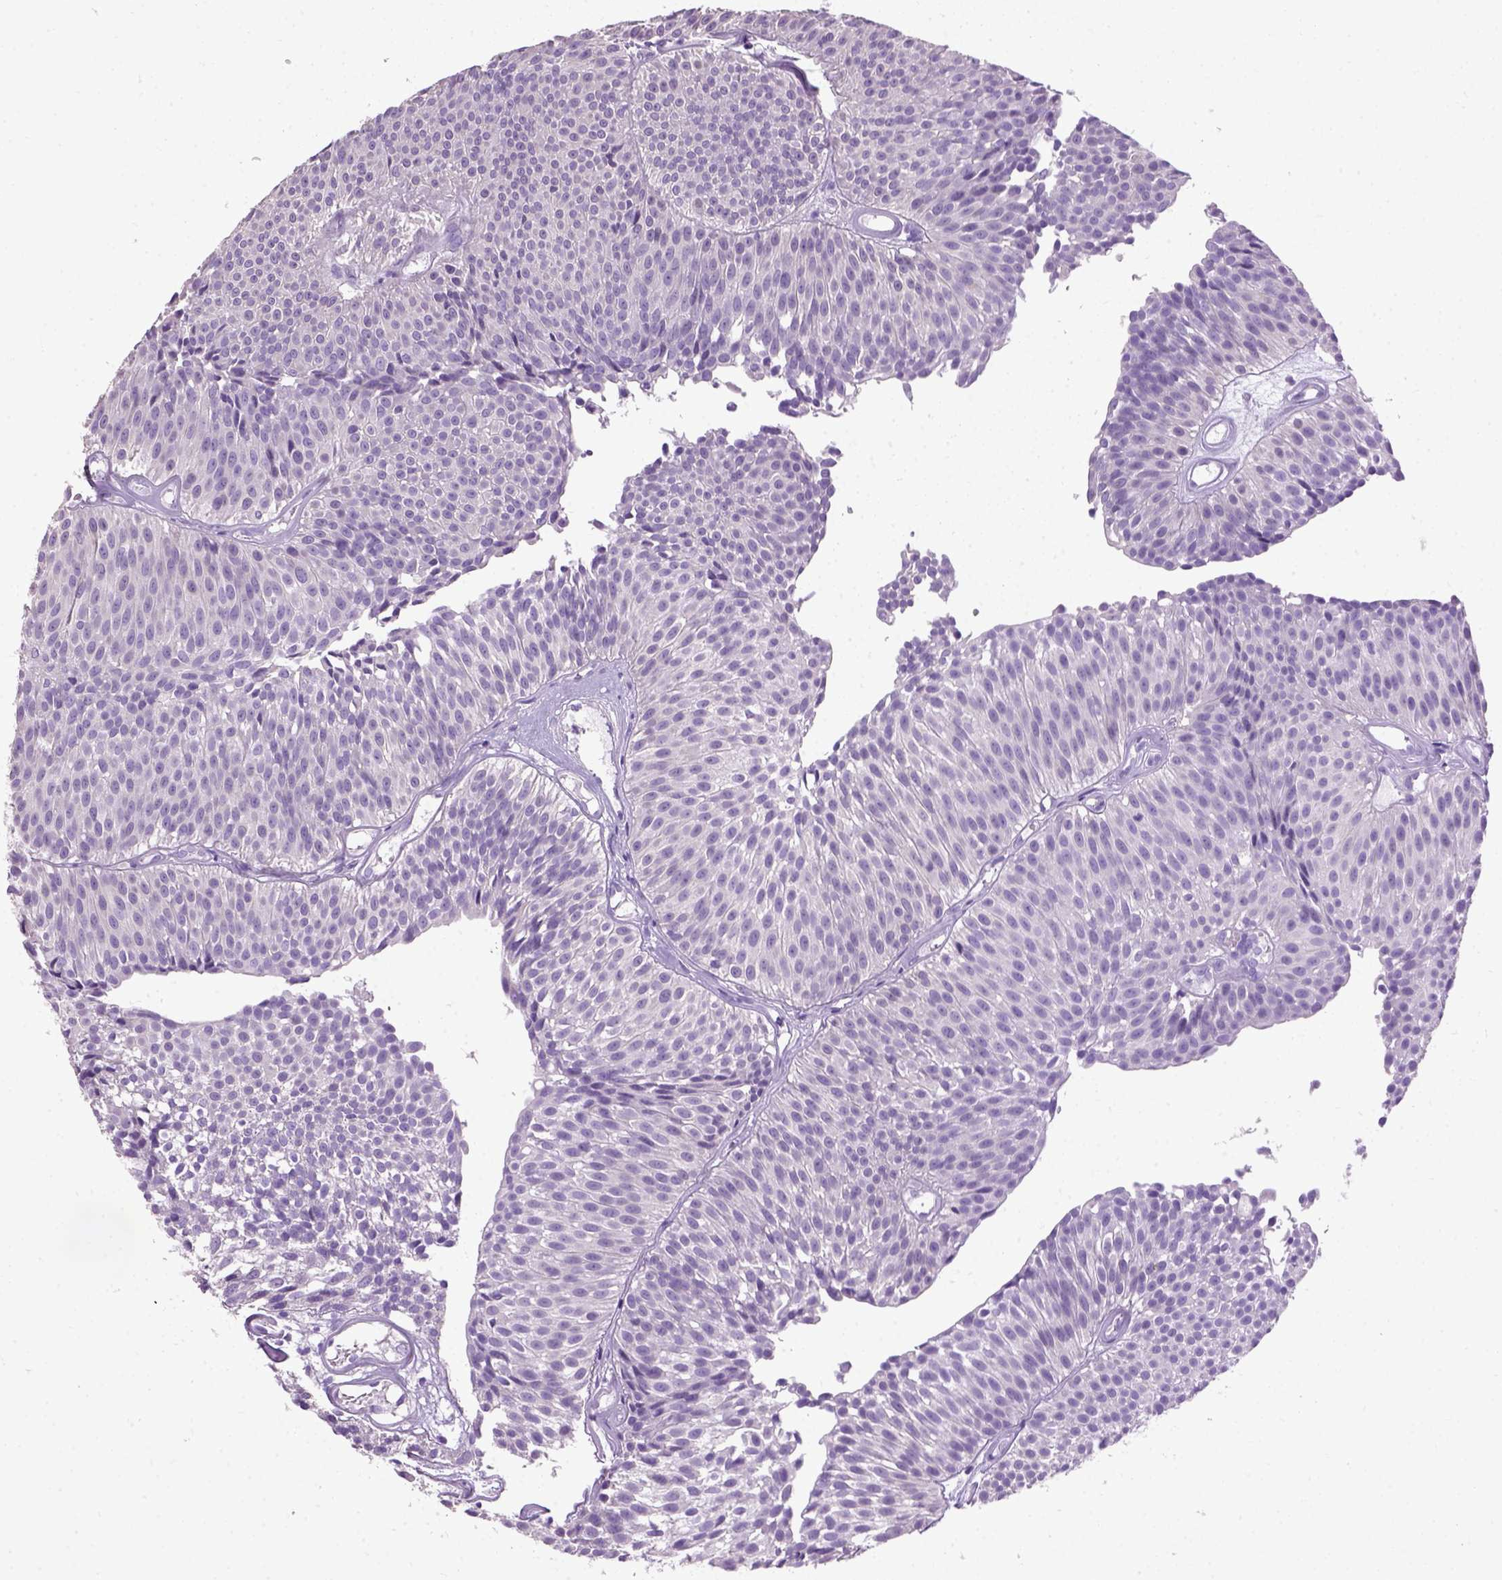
{"staining": {"intensity": "negative", "quantity": "none", "location": "none"}, "tissue": "urothelial cancer", "cell_type": "Tumor cells", "image_type": "cancer", "snomed": [{"axis": "morphology", "description": "Urothelial carcinoma, Low grade"}, {"axis": "topography", "description": "Urinary bladder"}], "caption": "Urothelial cancer was stained to show a protein in brown. There is no significant staining in tumor cells.", "gene": "CYP24A1", "patient": {"sex": "male", "age": 63}}